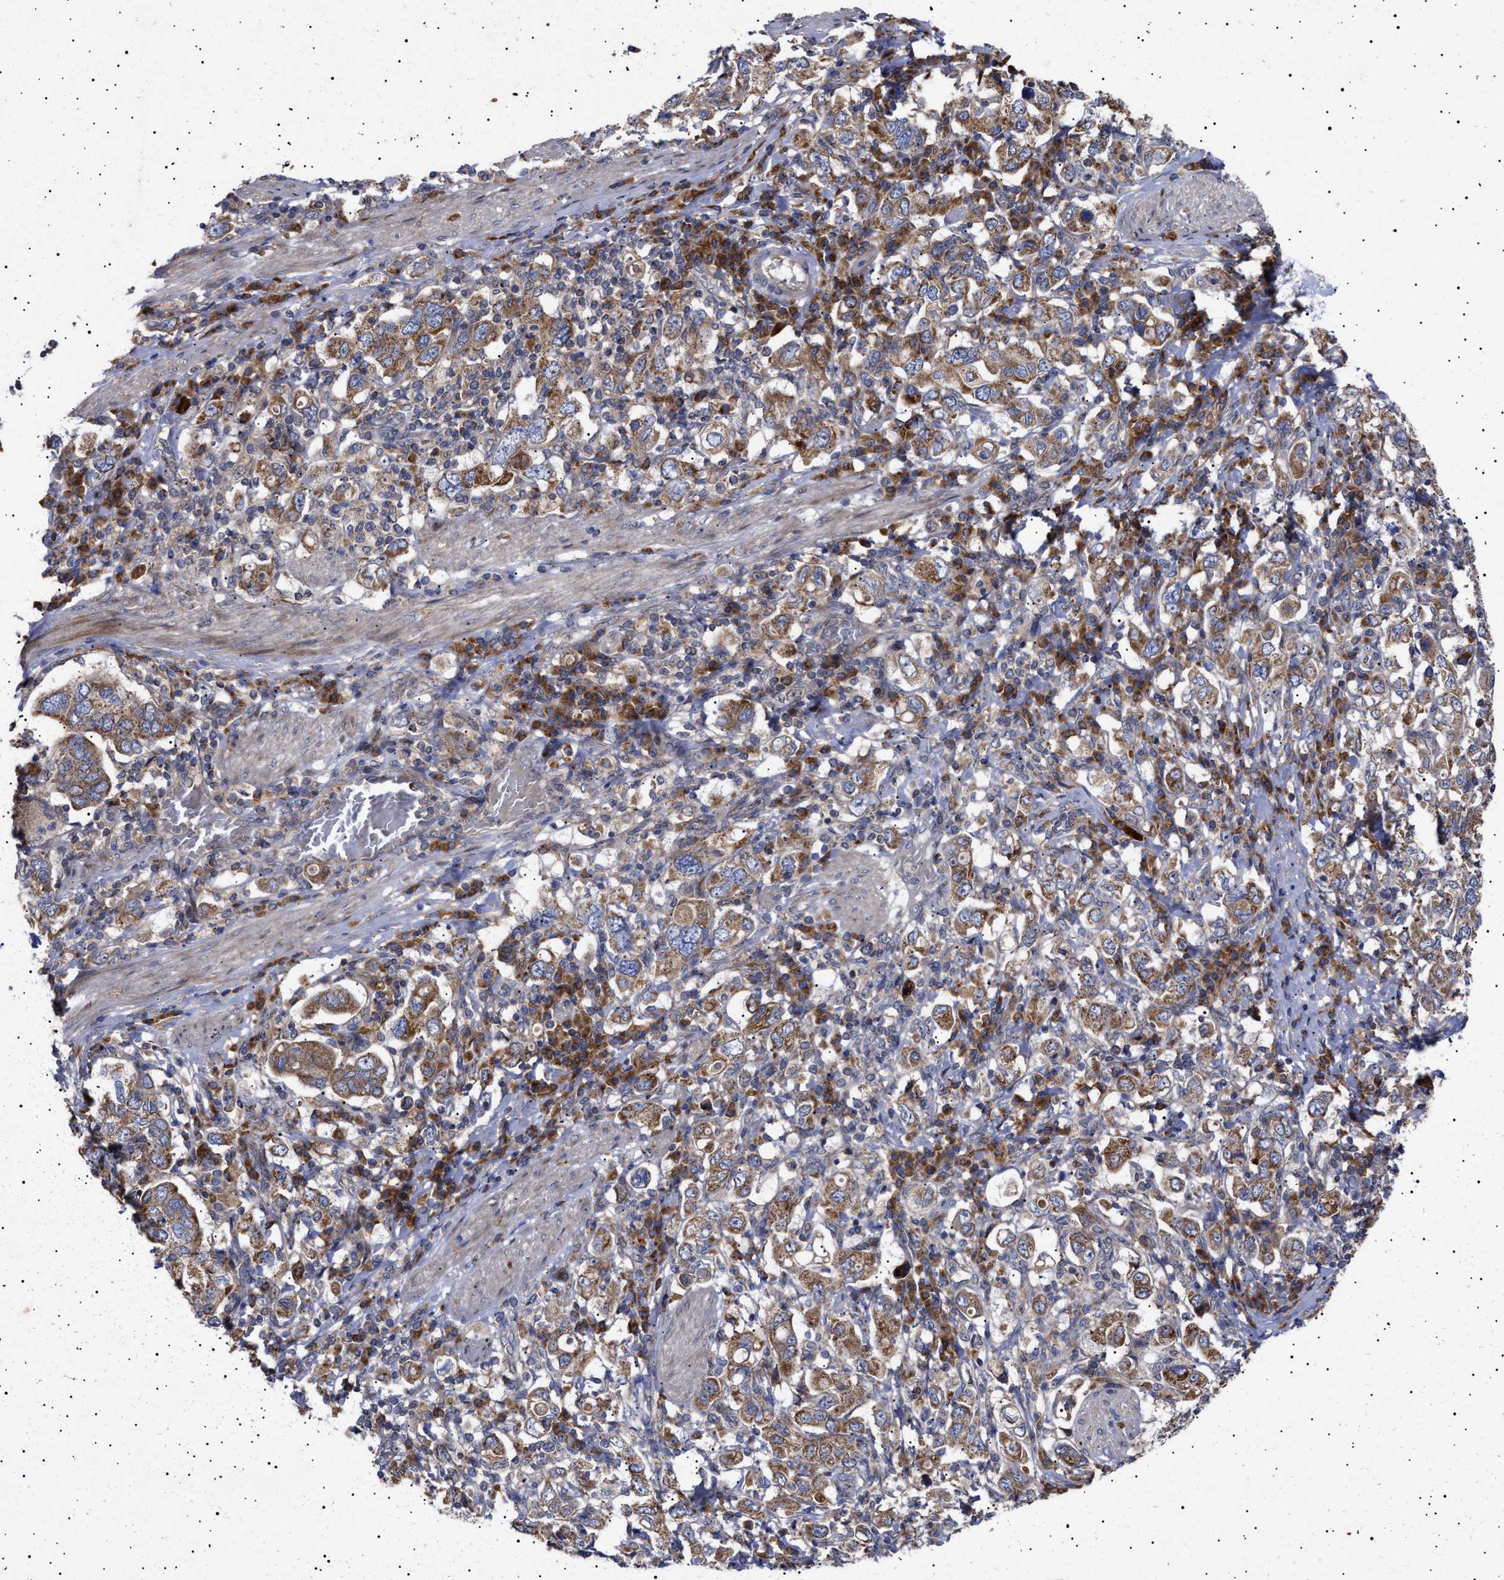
{"staining": {"intensity": "strong", "quantity": ">75%", "location": "cytoplasmic/membranous"}, "tissue": "stomach cancer", "cell_type": "Tumor cells", "image_type": "cancer", "snomed": [{"axis": "morphology", "description": "Adenocarcinoma, NOS"}, {"axis": "topography", "description": "Stomach, upper"}], "caption": "Brown immunohistochemical staining in human stomach cancer (adenocarcinoma) reveals strong cytoplasmic/membranous positivity in approximately >75% of tumor cells.", "gene": "MRPL10", "patient": {"sex": "male", "age": 62}}